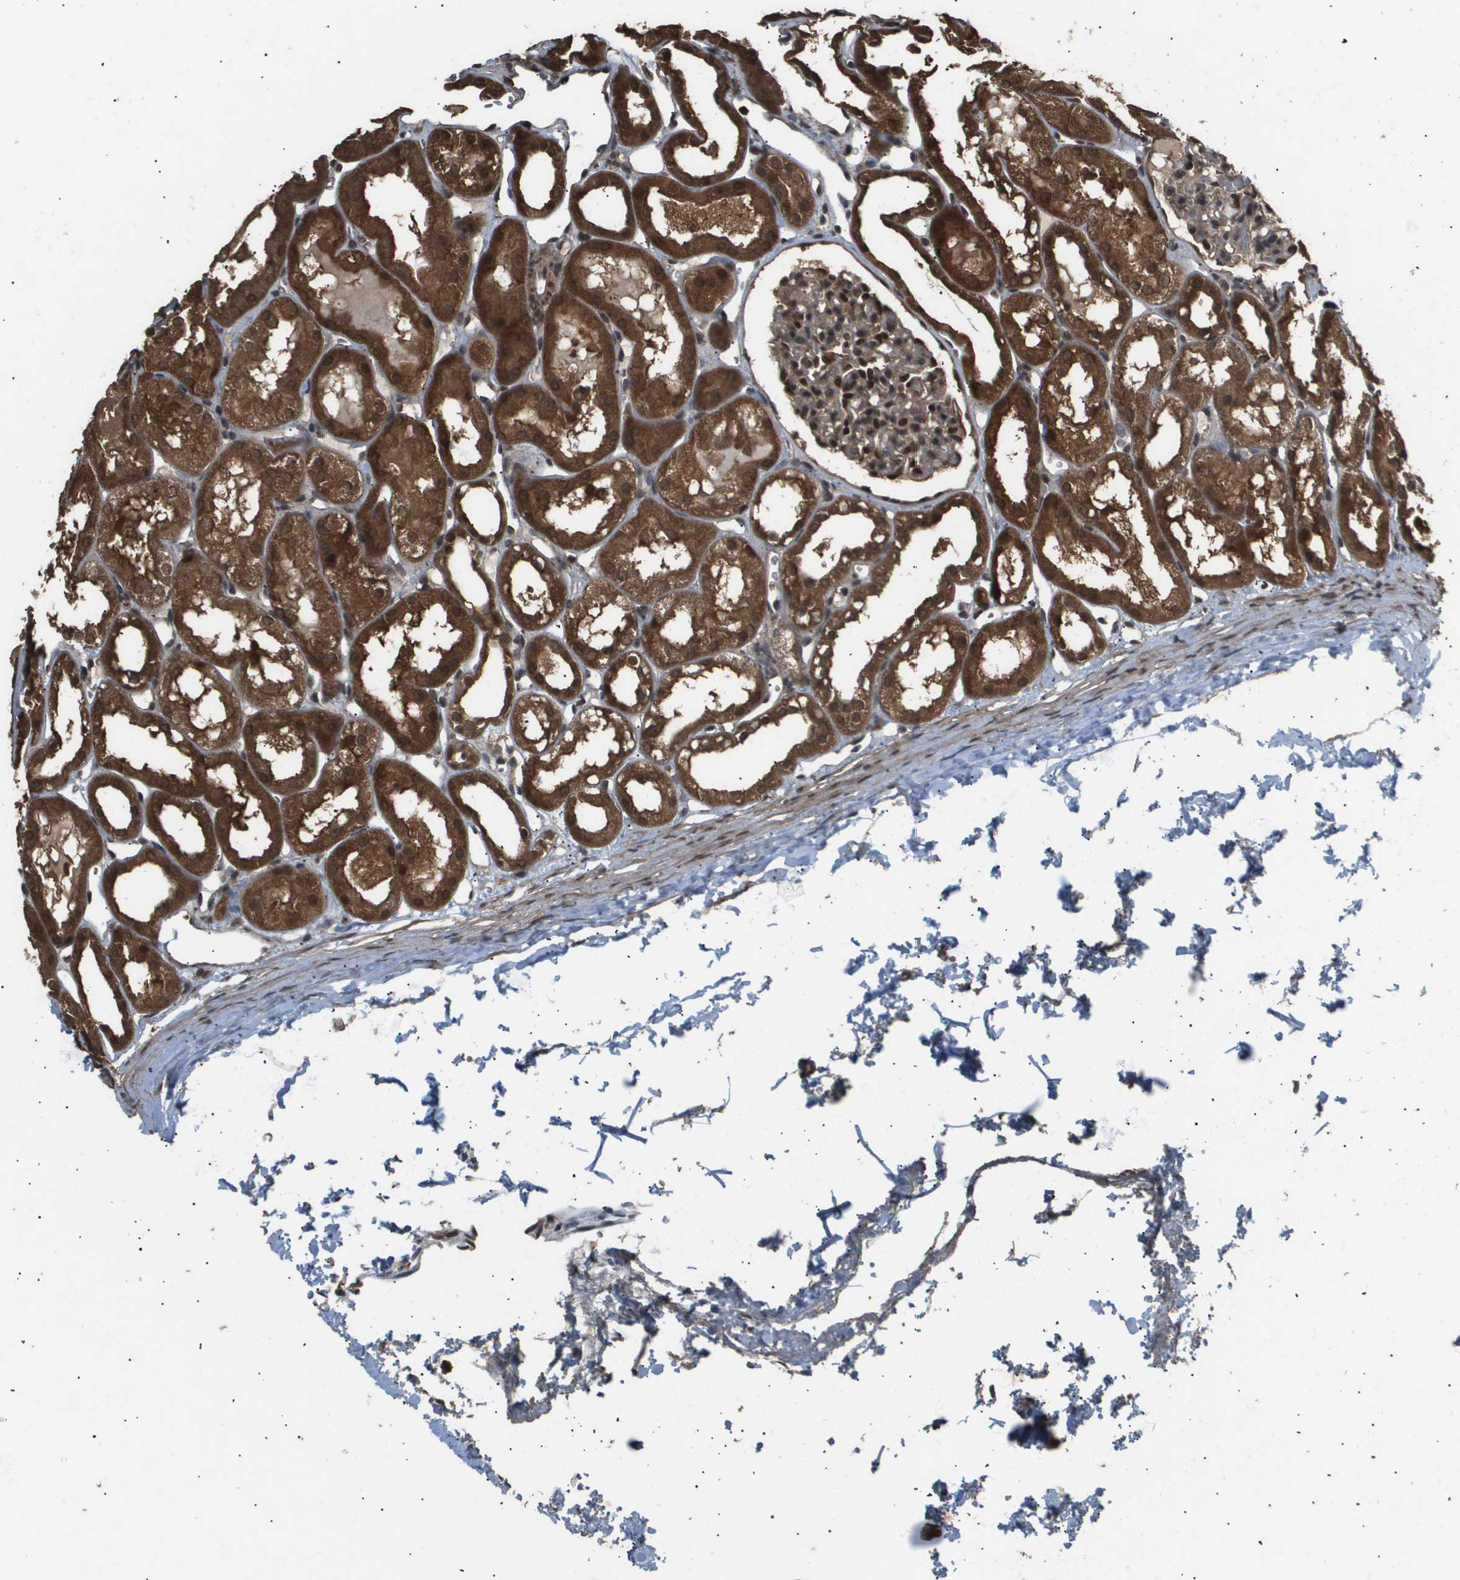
{"staining": {"intensity": "strong", "quantity": "<25%", "location": "nuclear"}, "tissue": "kidney", "cell_type": "Cells in glomeruli", "image_type": "normal", "snomed": [{"axis": "morphology", "description": "Normal tissue, NOS"}, {"axis": "topography", "description": "Kidney"}], "caption": "Strong nuclear staining for a protein is present in approximately <25% of cells in glomeruli of normal kidney using immunohistochemistry (IHC).", "gene": "ING1", "patient": {"sex": "male", "age": 7}}